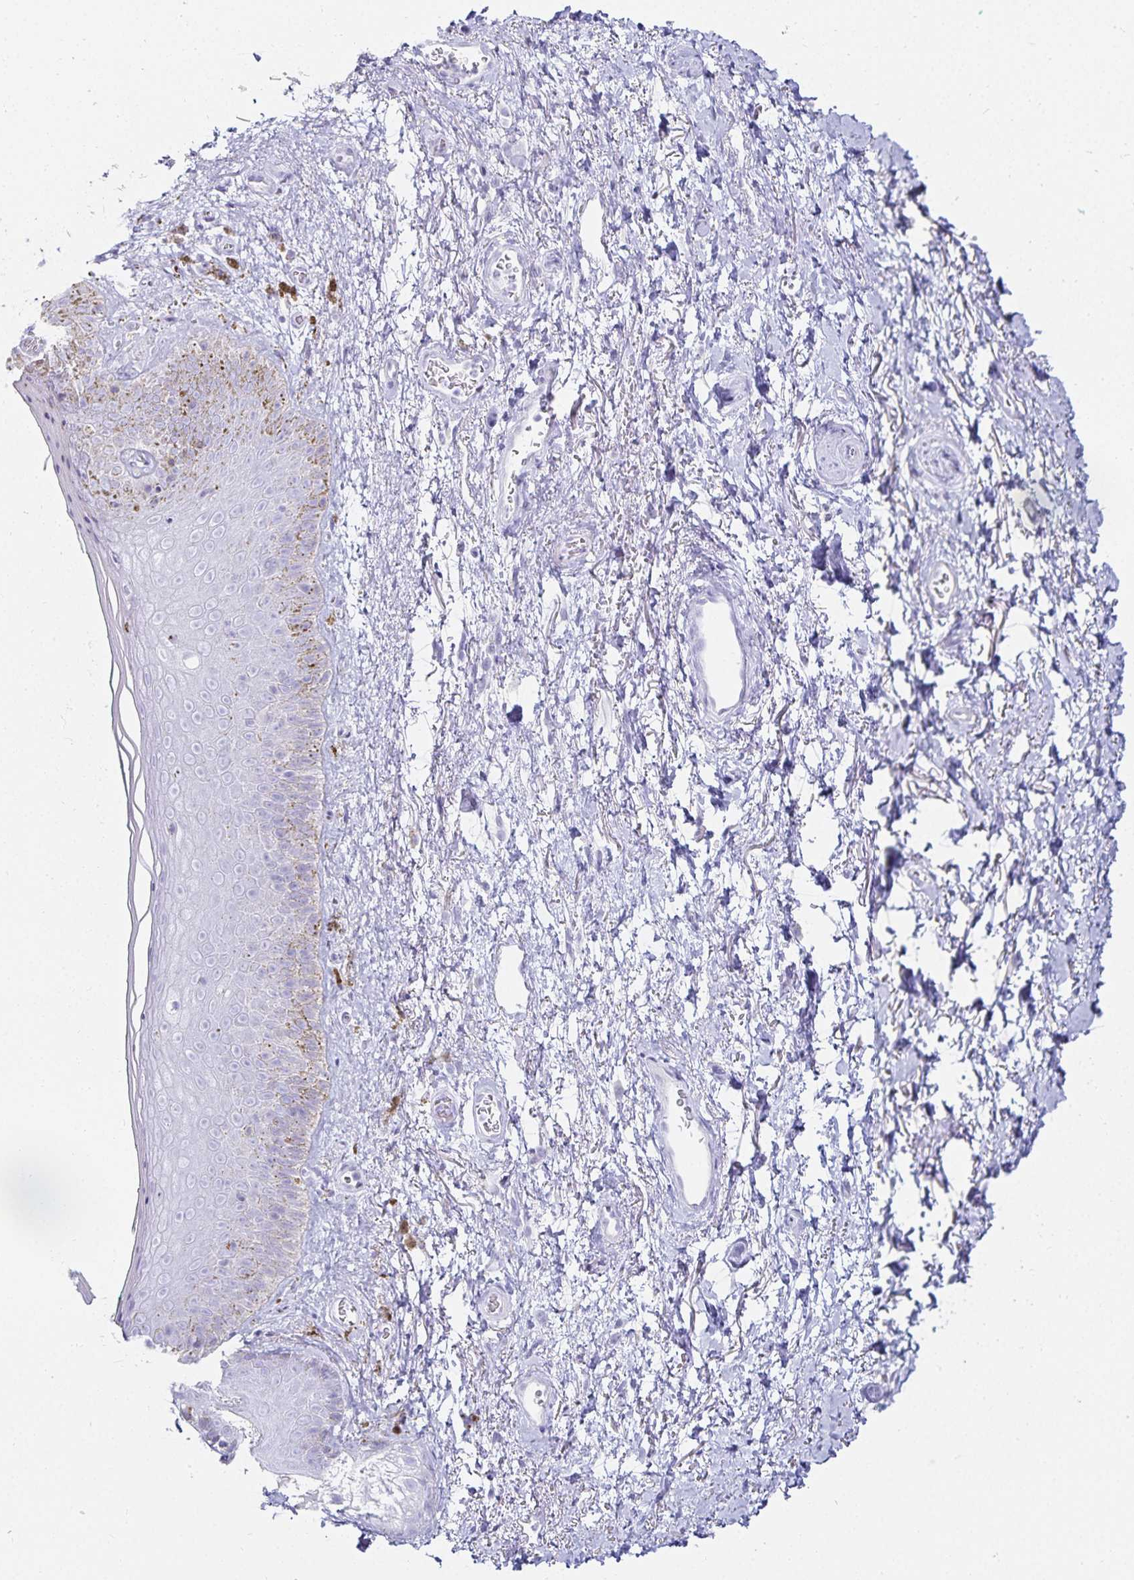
{"staining": {"intensity": "negative", "quantity": "none", "location": "none"}, "tissue": "adipose tissue", "cell_type": "Adipocytes", "image_type": "normal", "snomed": [{"axis": "morphology", "description": "Normal tissue, NOS"}, {"axis": "topography", "description": "Vulva"}, {"axis": "topography", "description": "Peripheral nerve tissue"}], "caption": "IHC photomicrograph of unremarkable adipose tissue: human adipose tissue stained with DAB (3,3'-diaminobenzidine) reveals no significant protein staining in adipocytes.", "gene": "GP2", "patient": {"sex": "female", "age": 66}}